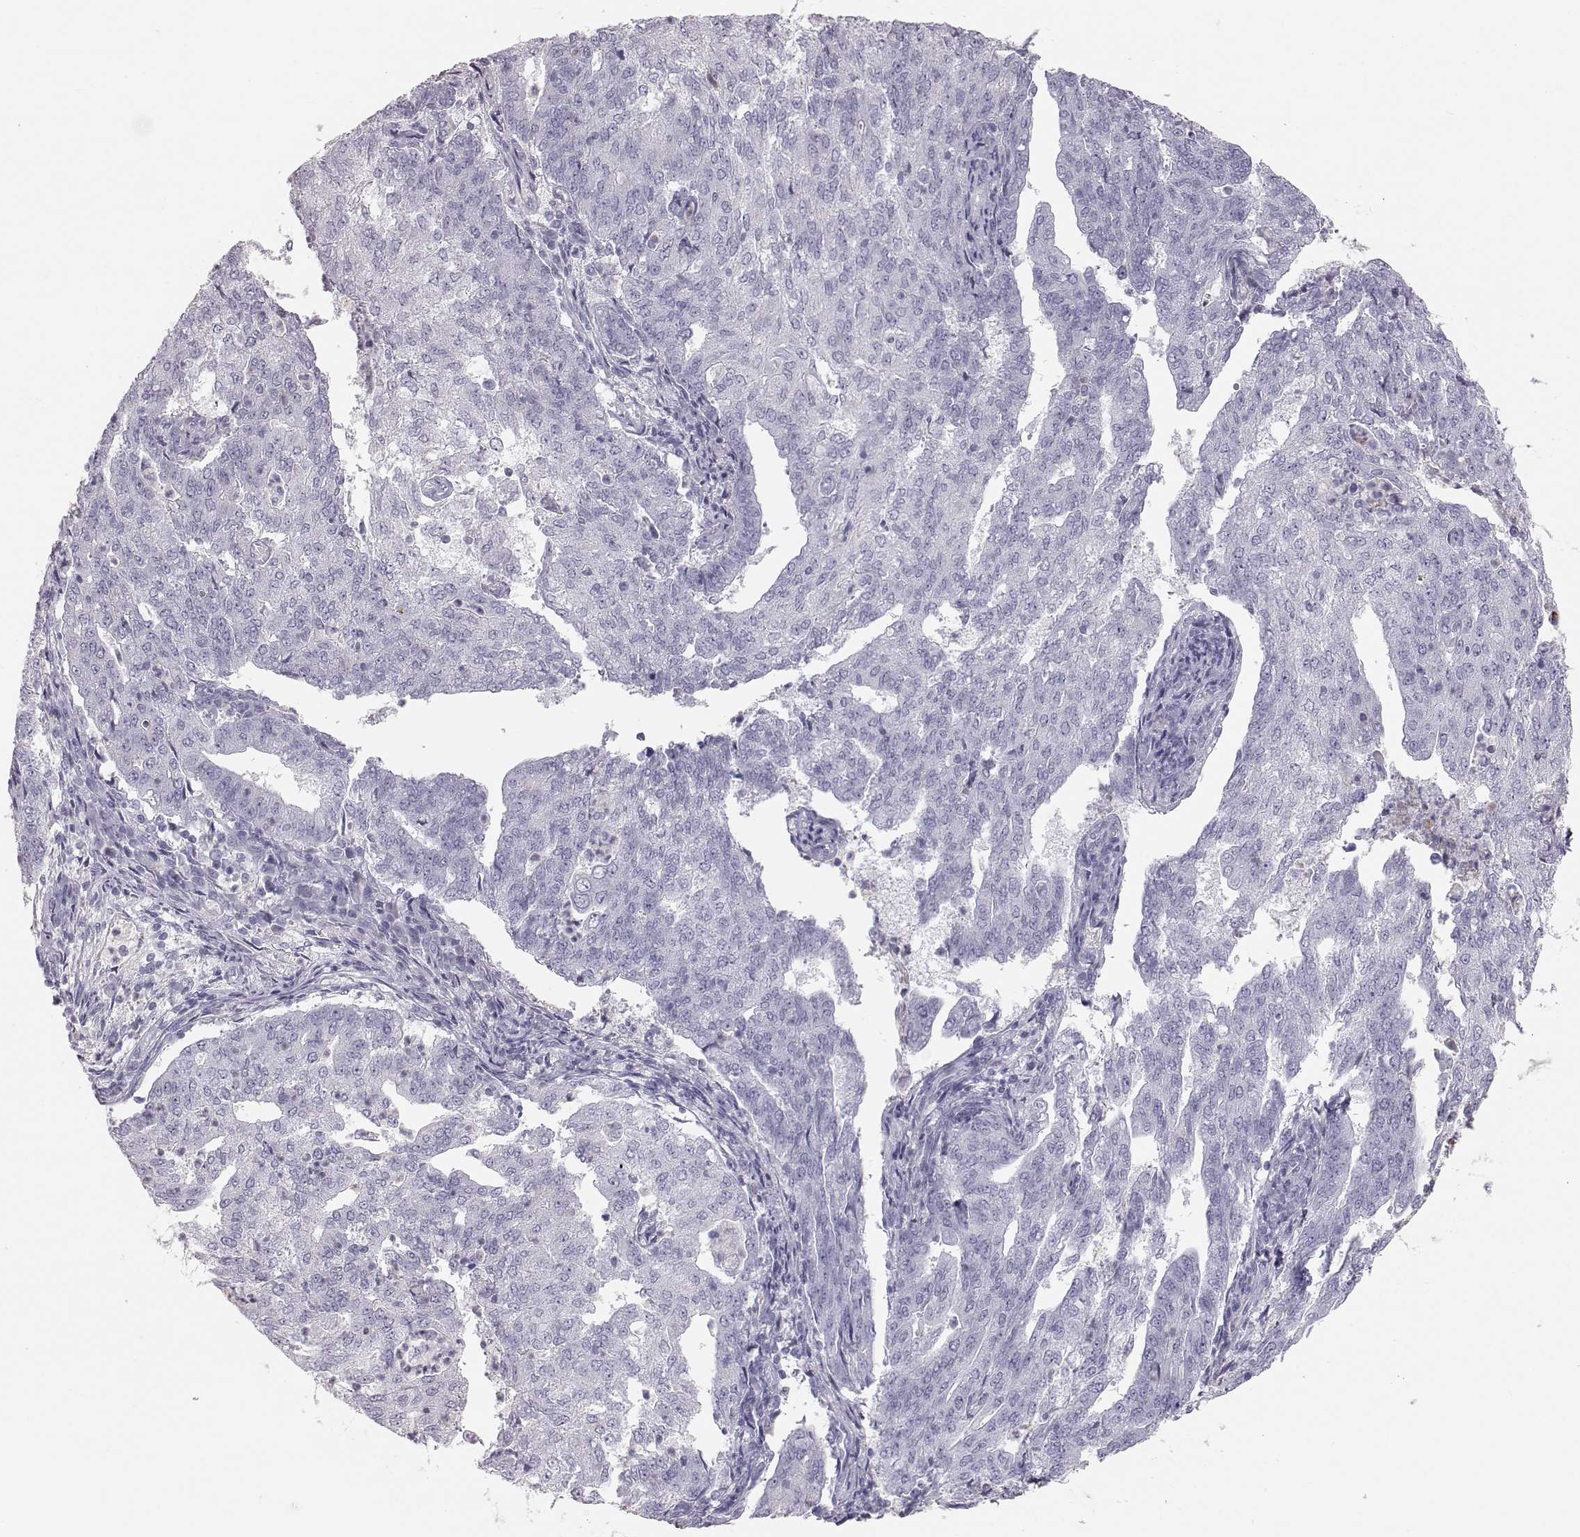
{"staining": {"intensity": "negative", "quantity": "none", "location": "none"}, "tissue": "endometrial cancer", "cell_type": "Tumor cells", "image_type": "cancer", "snomed": [{"axis": "morphology", "description": "Adenocarcinoma, NOS"}, {"axis": "topography", "description": "Endometrium"}], "caption": "High magnification brightfield microscopy of endometrial cancer stained with DAB (brown) and counterstained with hematoxylin (blue): tumor cells show no significant expression.", "gene": "KRTAP16-1", "patient": {"sex": "female", "age": 82}}